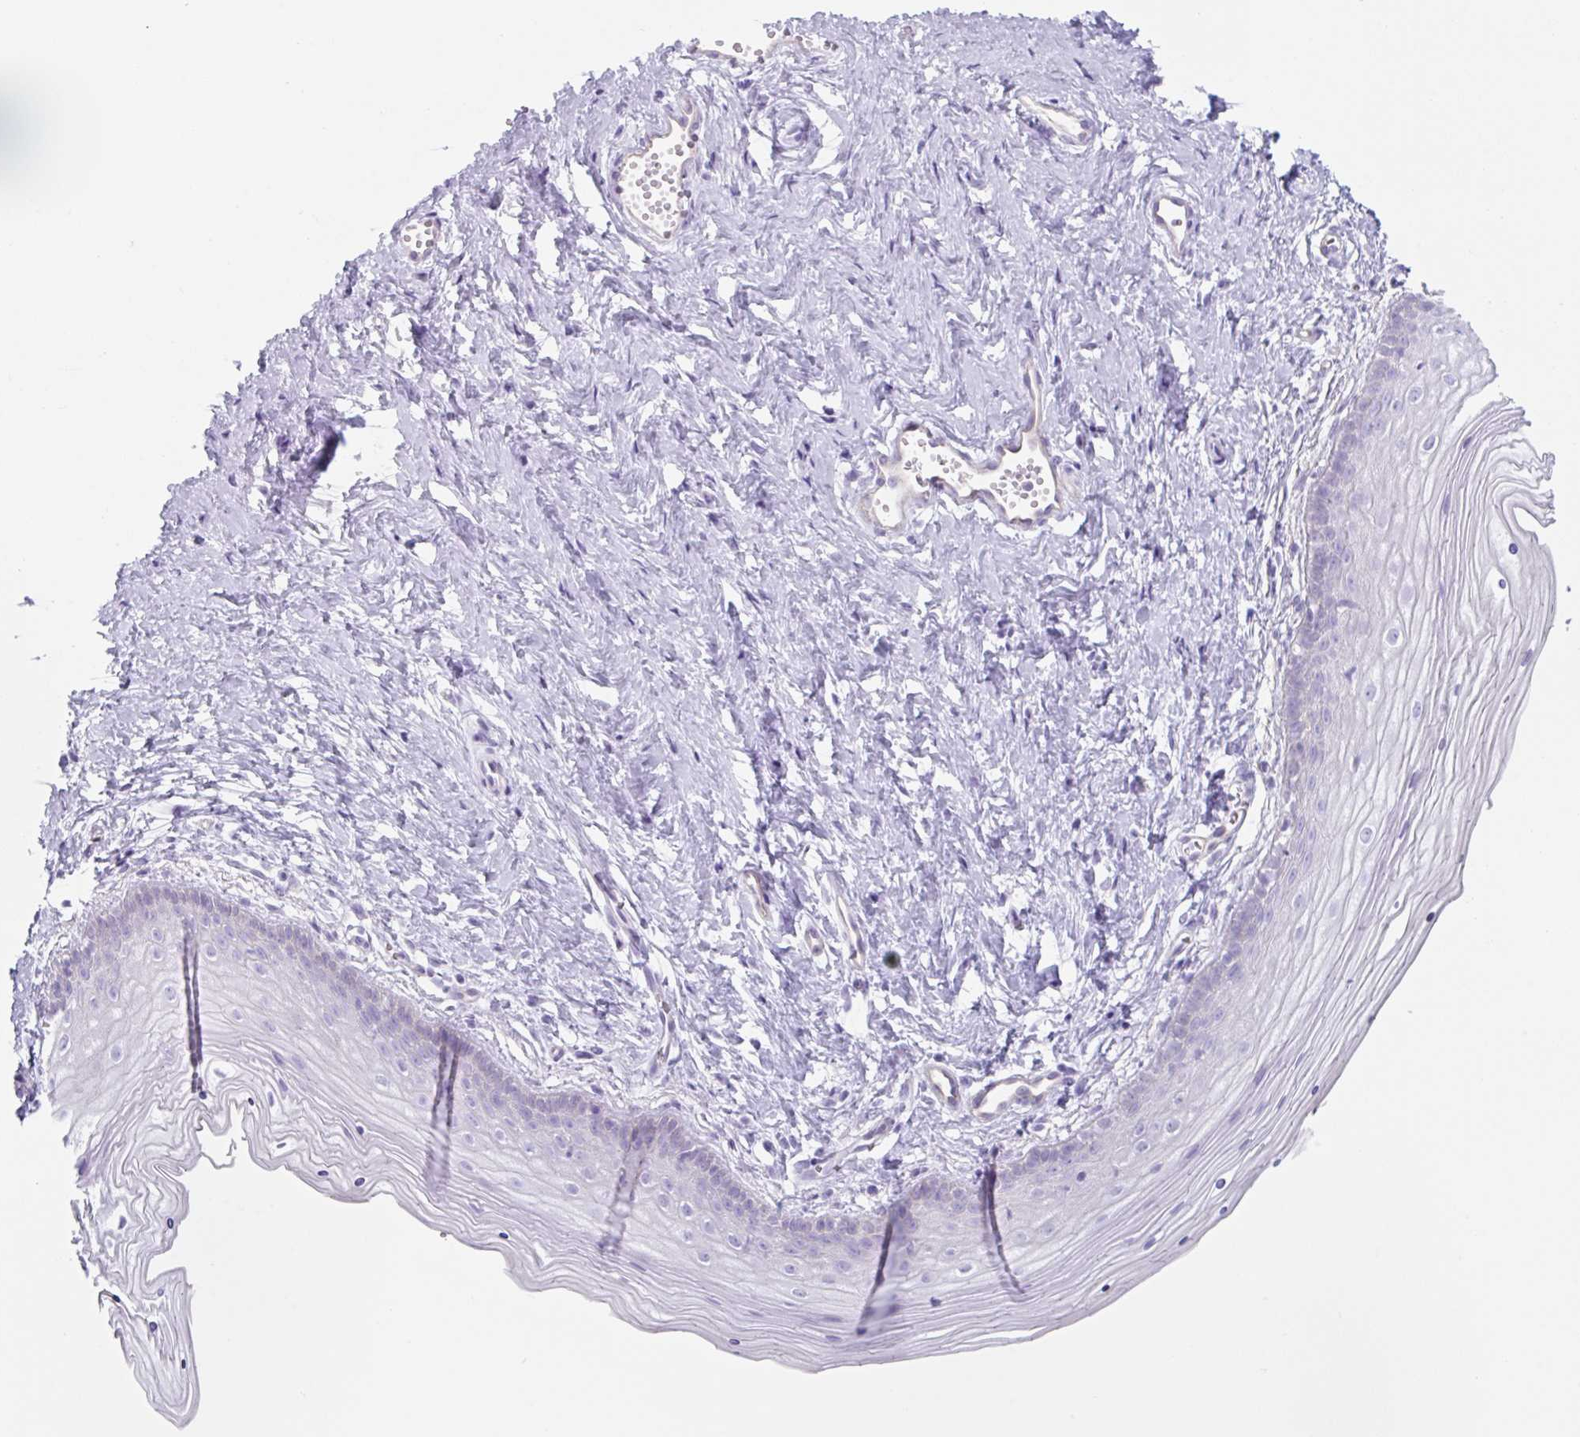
{"staining": {"intensity": "negative", "quantity": "none", "location": "none"}, "tissue": "vagina", "cell_type": "Squamous epithelial cells", "image_type": "normal", "snomed": [{"axis": "morphology", "description": "Normal tissue, NOS"}, {"axis": "topography", "description": "Vagina"}], "caption": "Immunohistochemistry of normal human vagina shows no positivity in squamous epithelial cells. (Immunohistochemistry, brightfield microscopy, high magnification).", "gene": "LENG9", "patient": {"sex": "female", "age": 38}}